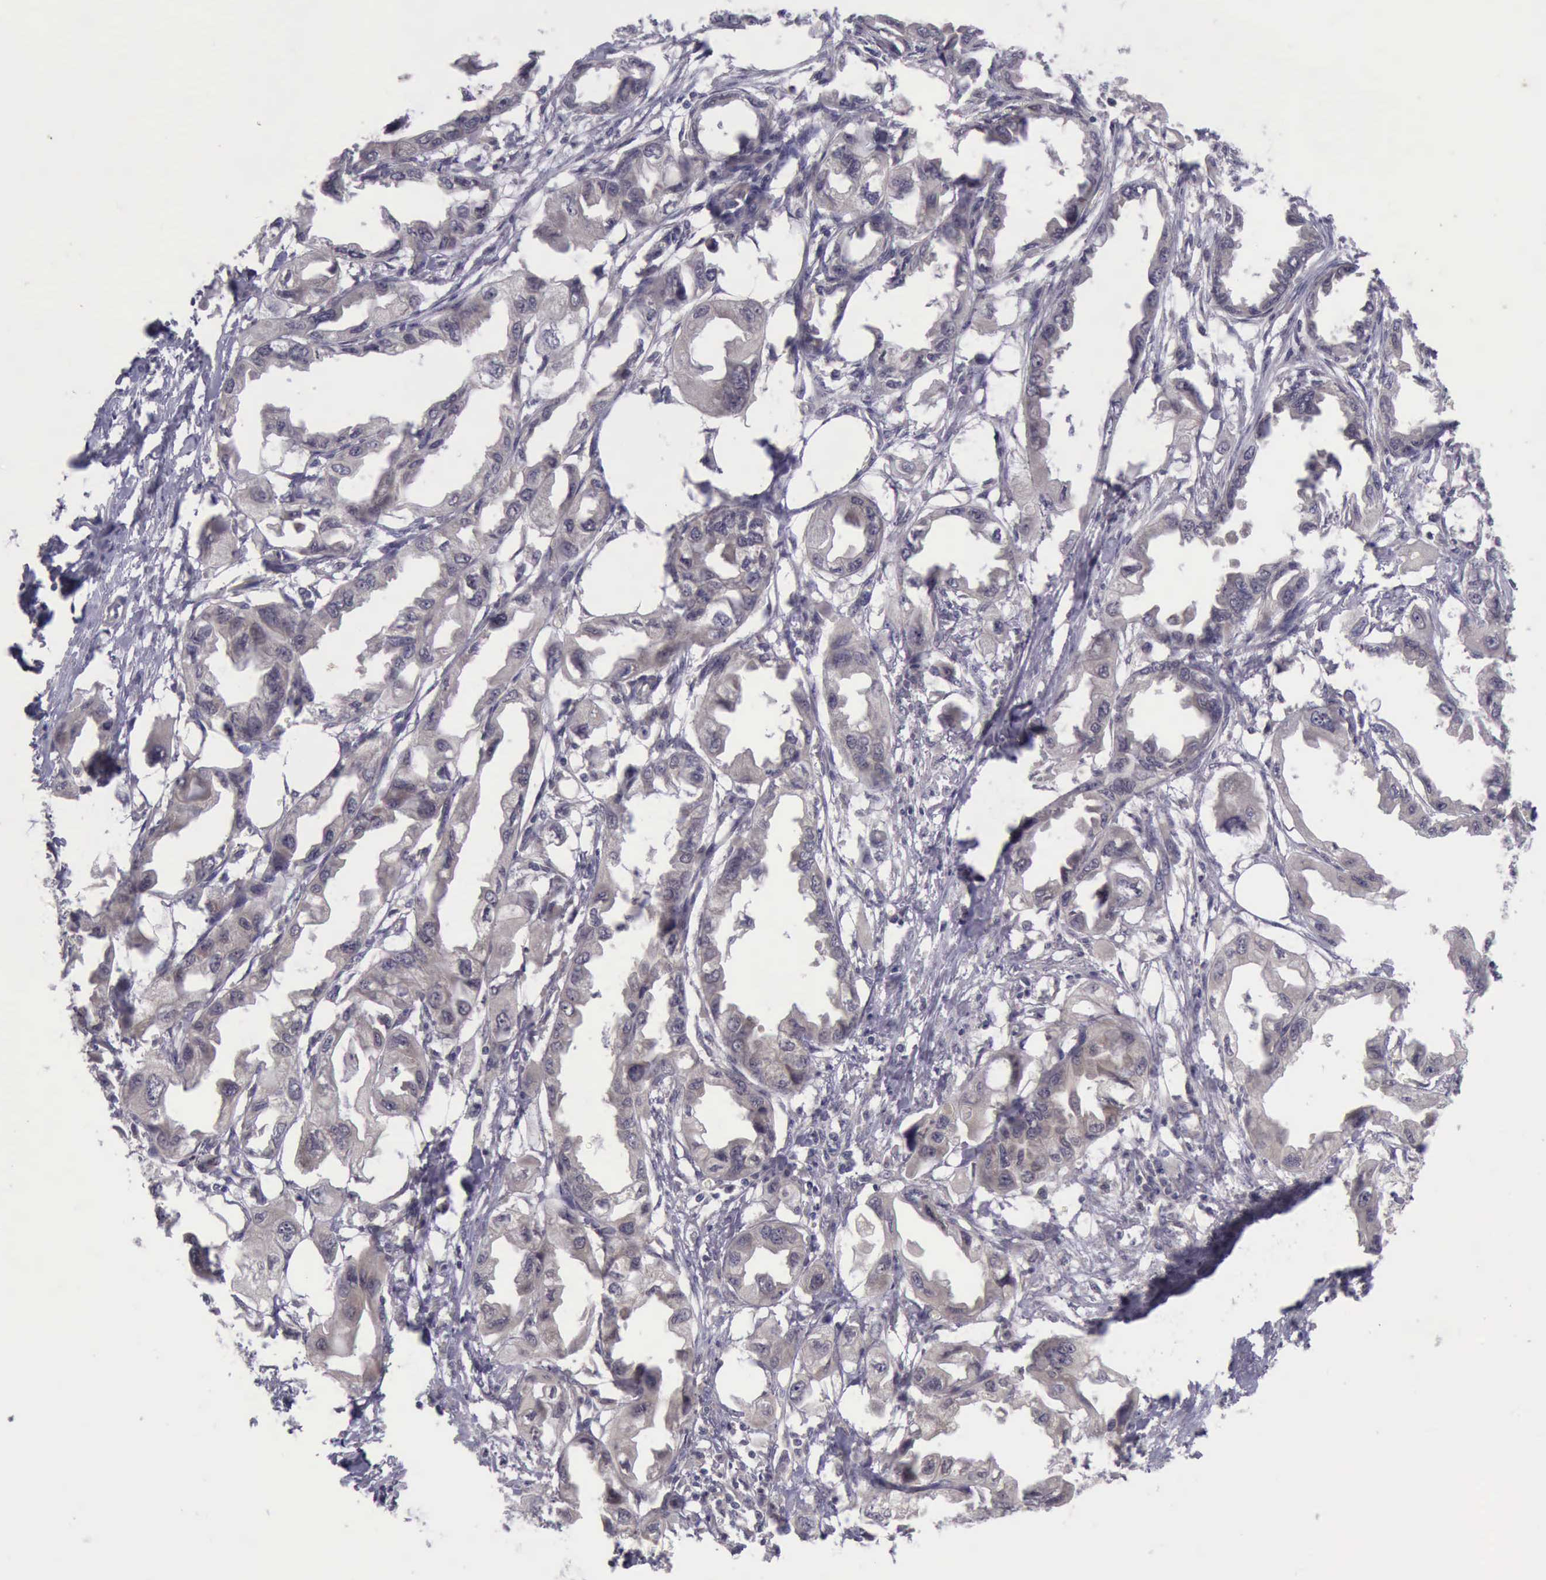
{"staining": {"intensity": "weak", "quantity": "25%-75%", "location": "cytoplasmic/membranous"}, "tissue": "endometrial cancer", "cell_type": "Tumor cells", "image_type": "cancer", "snomed": [{"axis": "morphology", "description": "Adenocarcinoma, NOS"}, {"axis": "topography", "description": "Endometrium"}], "caption": "Immunohistochemistry (IHC) (DAB) staining of human endometrial cancer (adenocarcinoma) demonstrates weak cytoplasmic/membranous protein expression in about 25%-75% of tumor cells.", "gene": "ARNT2", "patient": {"sex": "female", "age": 67}}